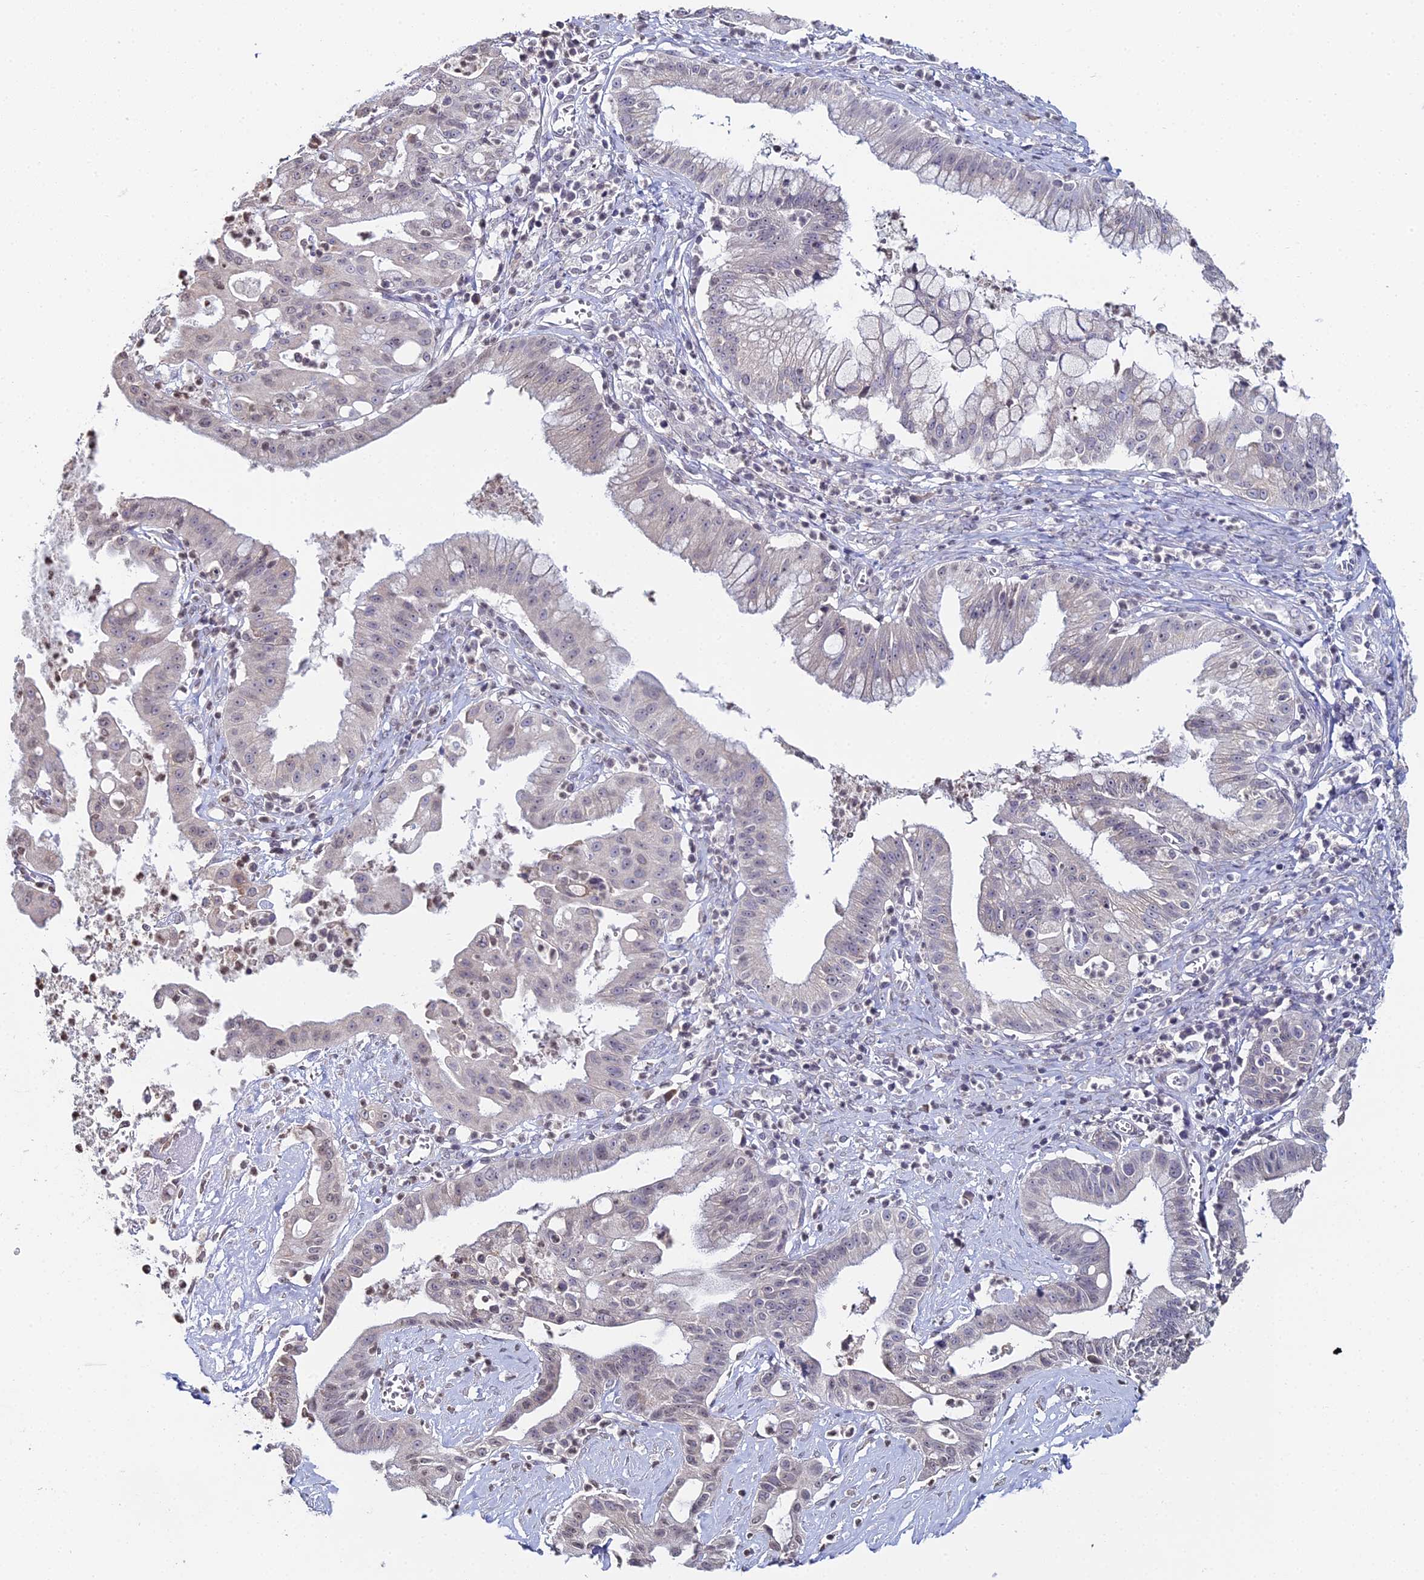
{"staining": {"intensity": "negative", "quantity": "none", "location": "none"}, "tissue": "ovarian cancer", "cell_type": "Tumor cells", "image_type": "cancer", "snomed": [{"axis": "morphology", "description": "Cystadenocarcinoma, mucinous, NOS"}, {"axis": "topography", "description": "Ovary"}], "caption": "DAB immunohistochemical staining of mucinous cystadenocarcinoma (ovarian) reveals no significant expression in tumor cells.", "gene": "PRR22", "patient": {"sex": "female", "age": 70}}